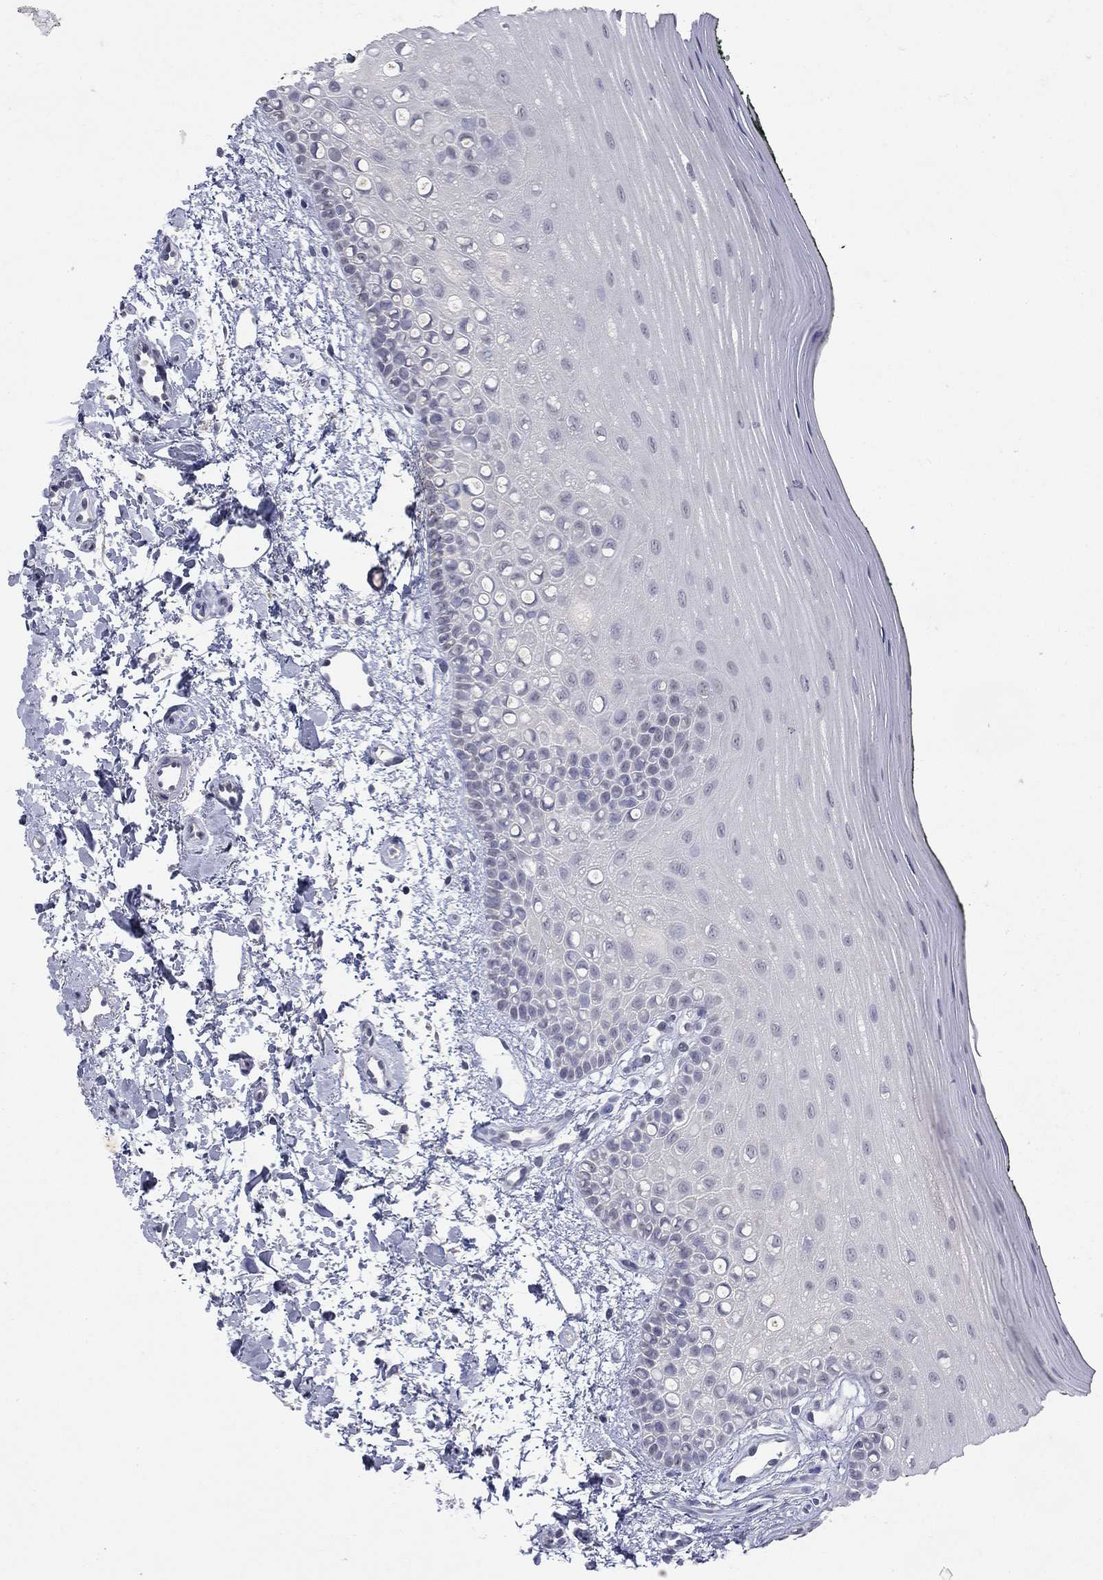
{"staining": {"intensity": "negative", "quantity": "none", "location": "none"}, "tissue": "oral mucosa", "cell_type": "Squamous epithelial cells", "image_type": "normal", "snomed": [{"axis": "morphology", "description": "Normal tissue, NOS"}, {"axis": "topography", "description": "Oral tissue"}], "caption": "High magnification brightfield microscopy of unremarkable oral mucosa stained with DAB (3,3'-diaminobenzidine) (brown) and counterstained with hematoxylin (blue): squamous epithelial cells show no significant staining.", "gene": "SLC51A", "patient": {"sex": "female", "age": 78}}